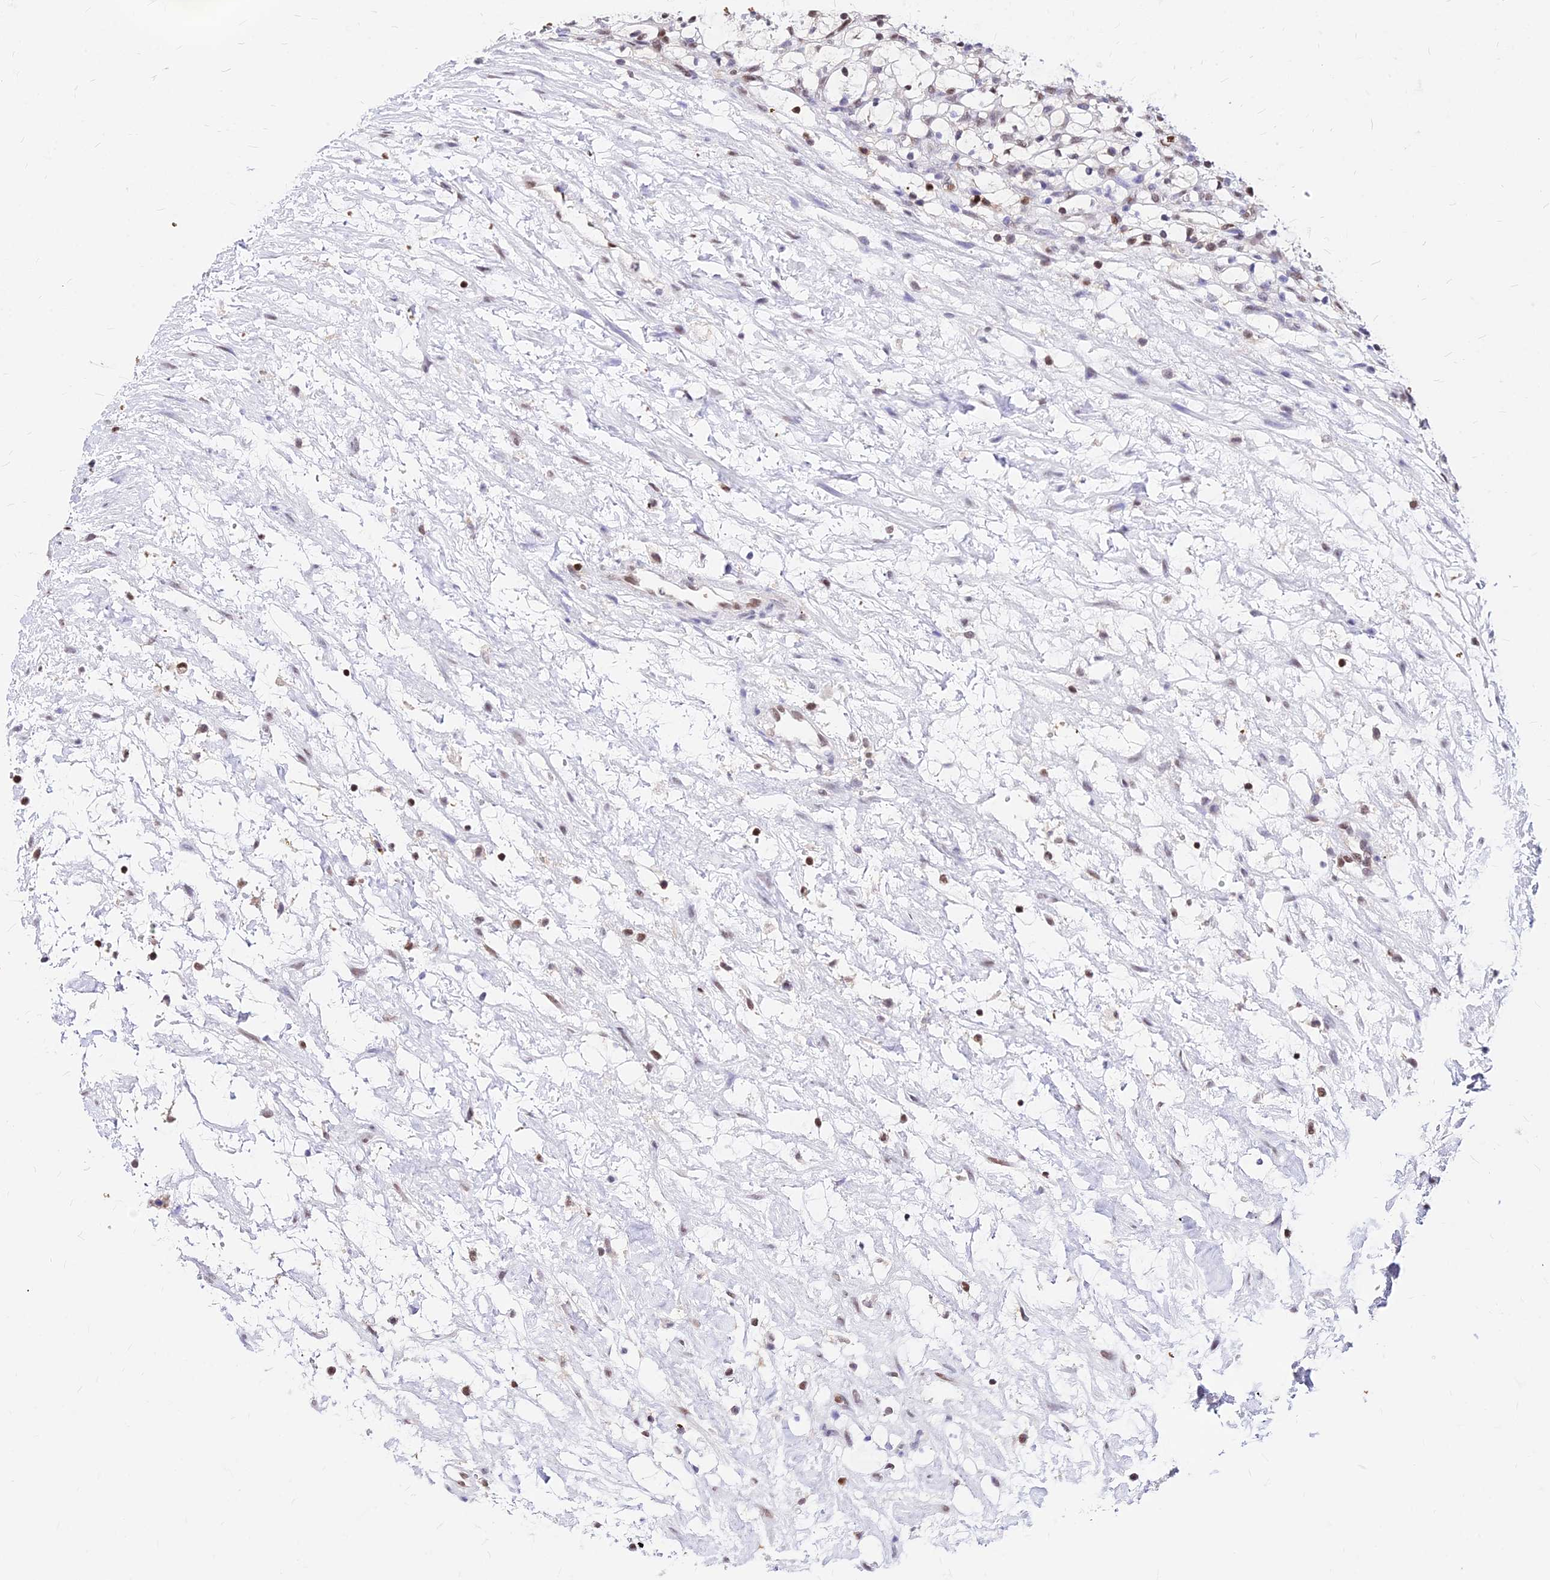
{"staining": {"intensity": "negative", "quantity": "none", "location": "none"}, "tissue": "renal cancer", "cell_type": "Tumor cells", "image_type": "cancer", "snomed": [{"axis": "morphology", "description": "Adenocarcinoma, NOS"}, {"axis": "topography", "description": "Kidney"}], "caption": "This micrograph is of renal cancer stained with IHC to label a protein in brown with the nuclei are counter-stained blue. There is no expression in tumor cells.", "gene": "PAXX", "patient": {"sex": "female", "age": 69}}